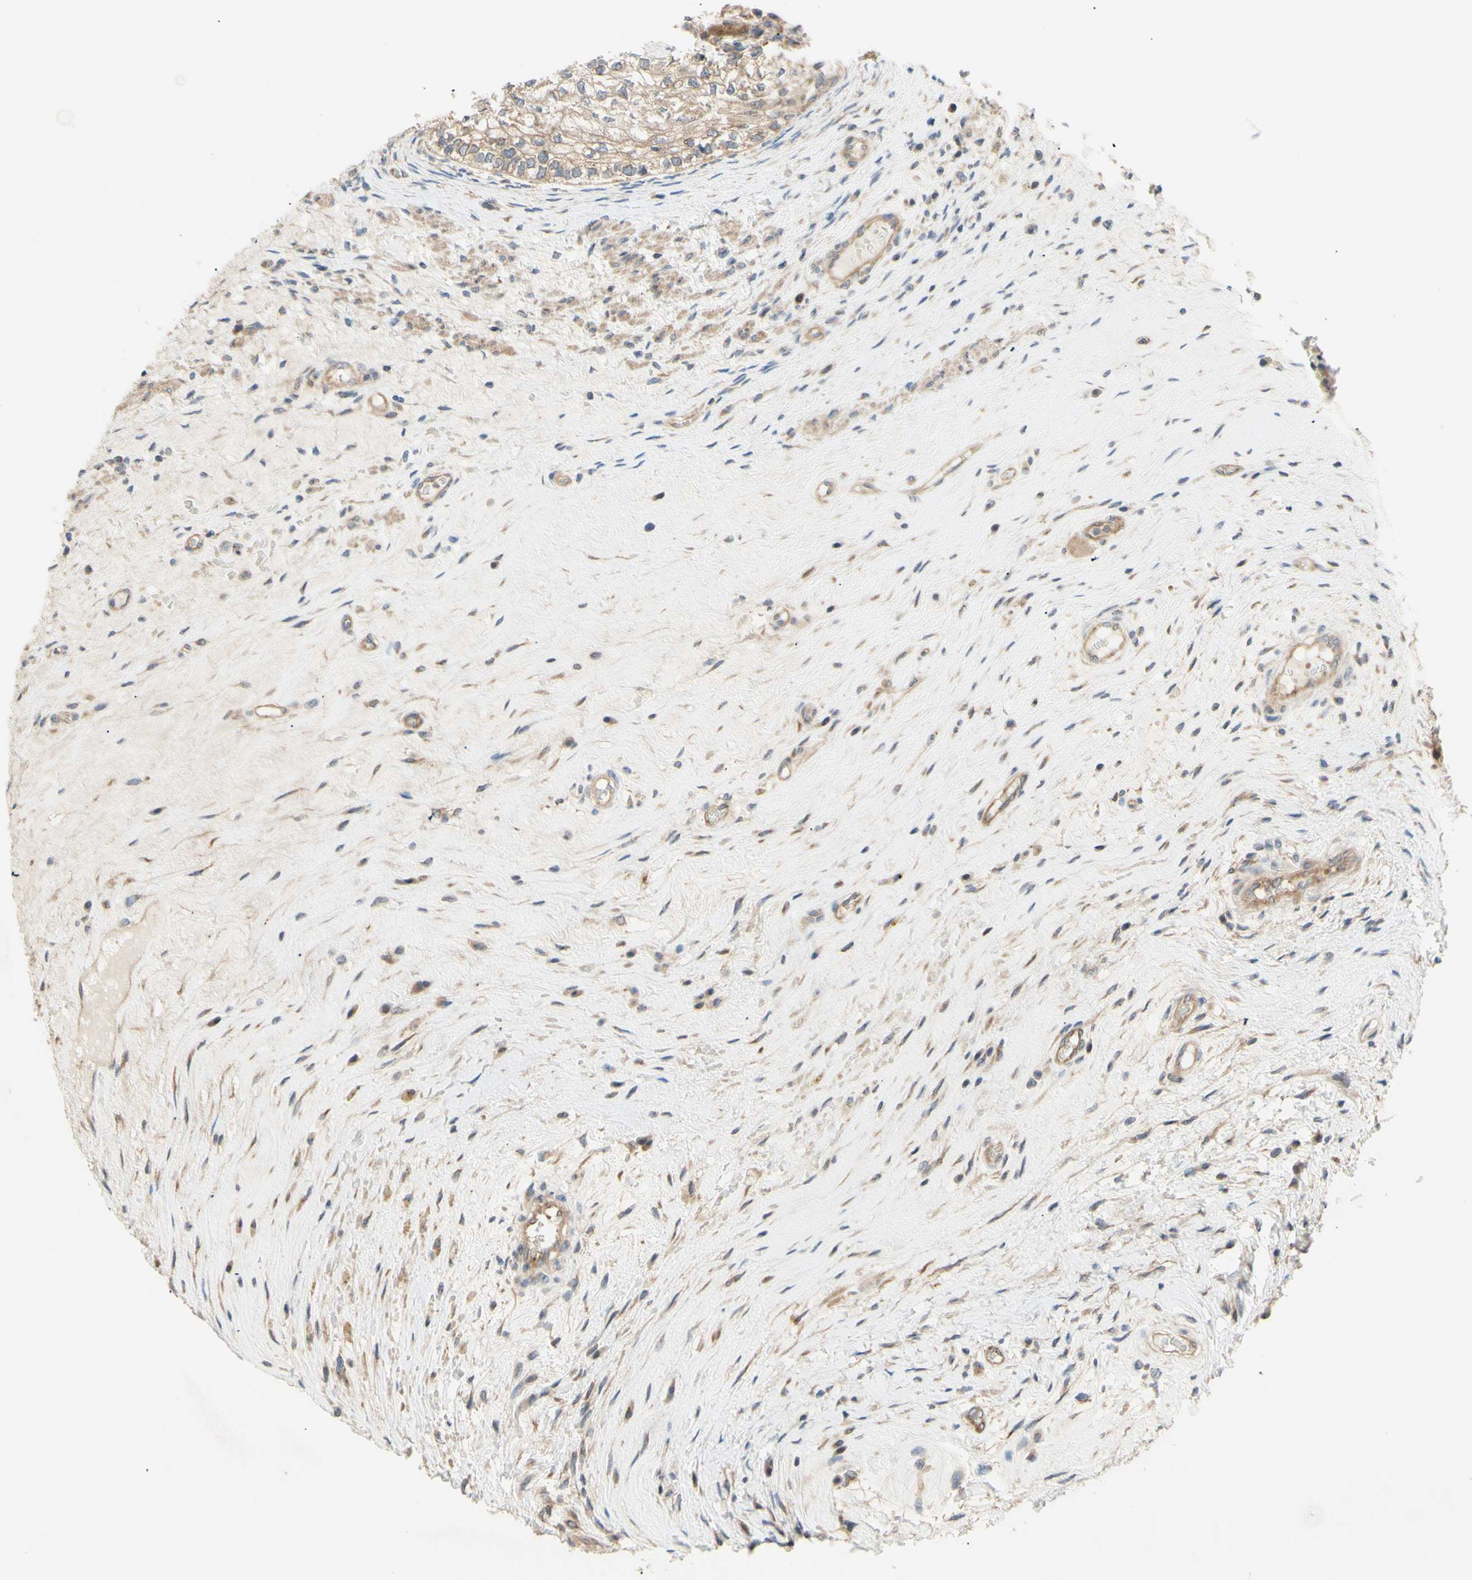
{"staining": {"intensity": "weak", "quantity": ">75%", "location": "cytoplasmic/membranous"}, "tissue": "testis cancer", "cell_type": "Tumor cells", "image_type": "cancer", "snomed": [{"axis": "morphology", "description": "Carcinoma, Embryonal, NOS"}, {"axis": "topography", "description": "Testis"}], "caption": "This is a micrograph of immunohistochemistry staining of testis embryonal carcinoma, which shows weak staining in the cytoplasmic/membranous of tumor cells.", "gene": "DYNLRB1", "patient": {"sex": "male", "age": 26}}